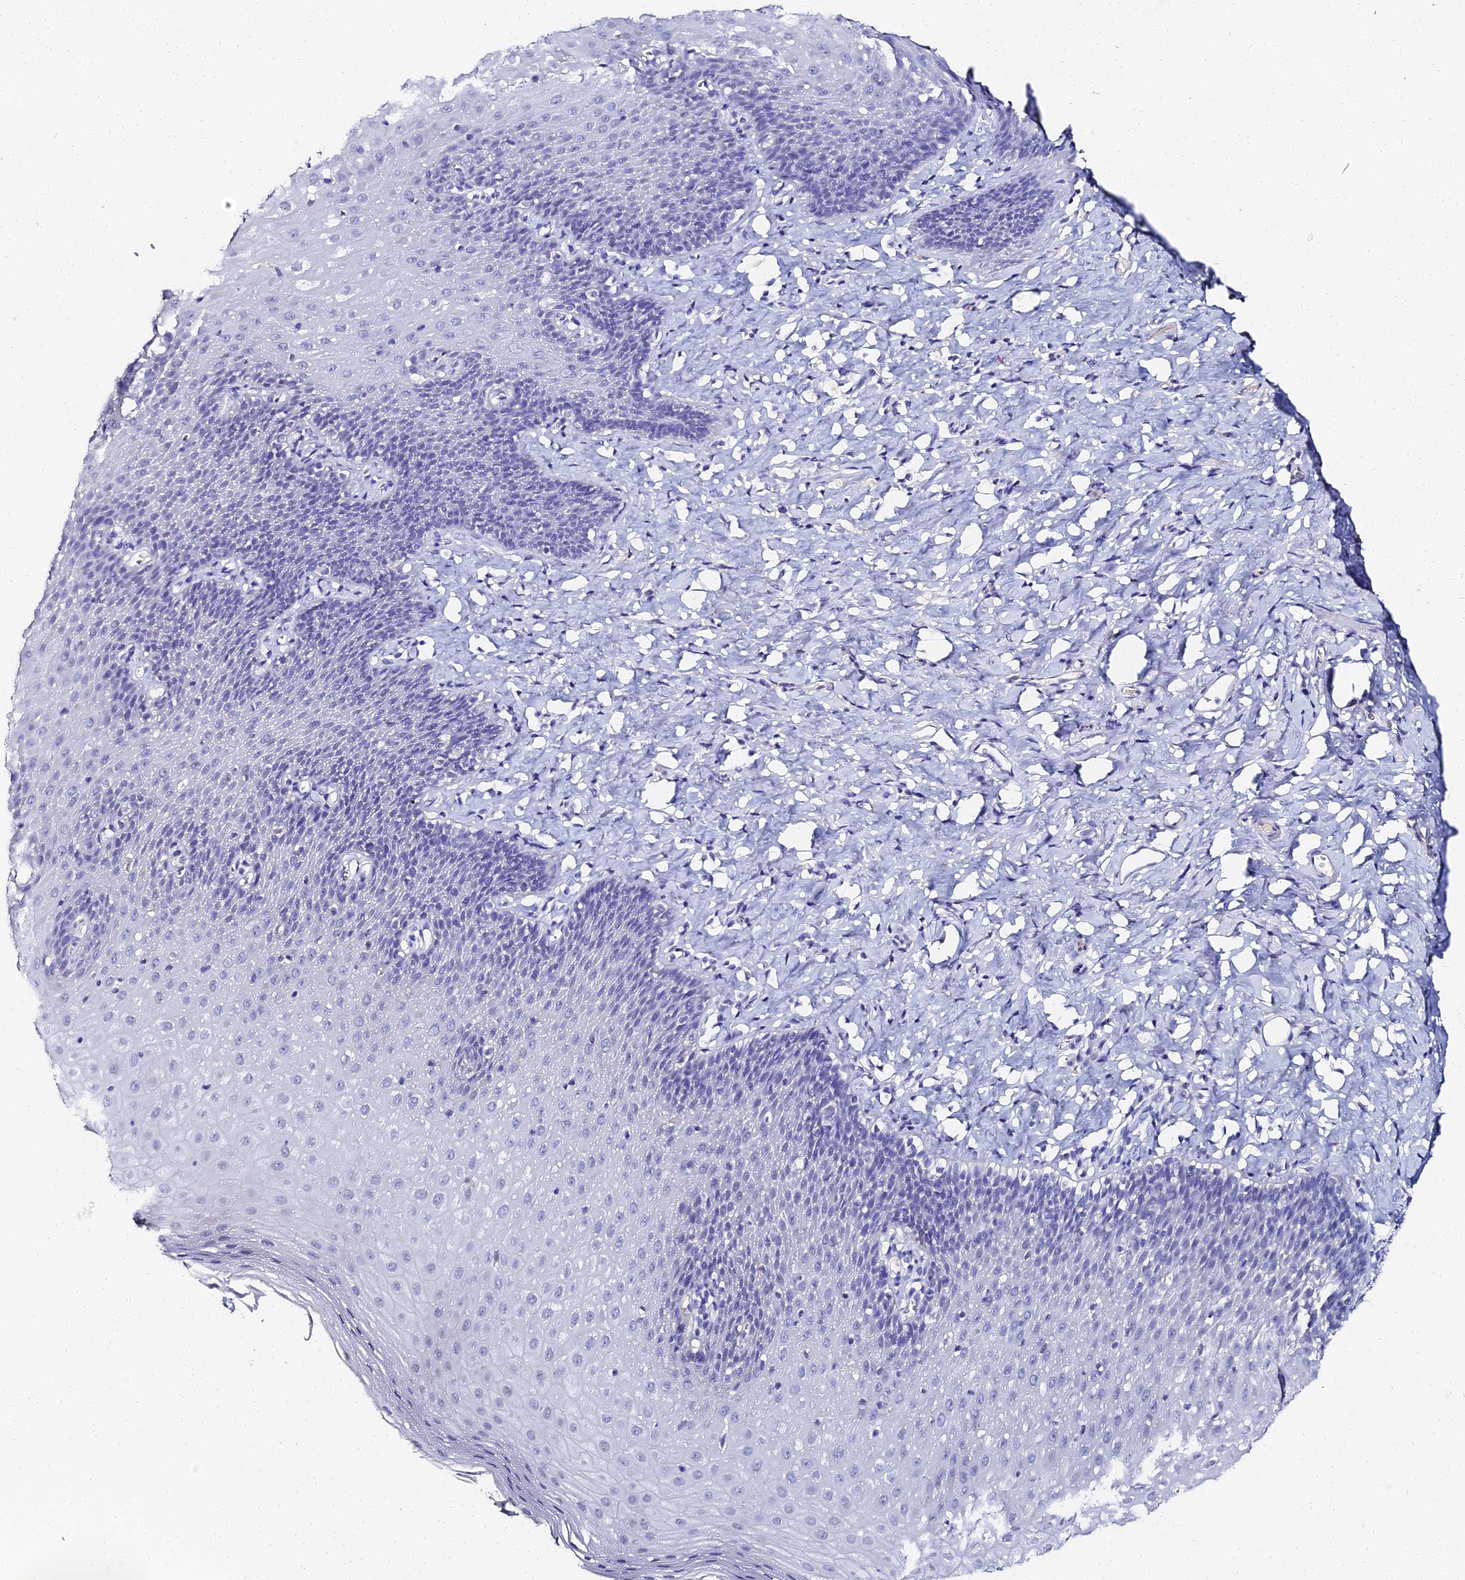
{"staining": {"intensity": "moderate", "quantity": "<25%", "location": "cytoplasmic/membranous"}, "tissue": "esophagus", "cell_type": "Squamous epithelial cells", "image_type": "normal", "snomed": [{"axis": "morphology", "description": "Normal tissue, NOS"}, {"axis": "topography", "description": "Esophagus"}], "caption": "Immunohistochemical staining of unremarkable human esophagus reveals low levels of moderate cytoplasmic/membranous positivity in about <25% of squamous epithelial cells. (DAB (3,3'-diaminobenzidine) IHC, brown staining for protein, blue staining for nuclei).", "gene": "KRT17", "patient": {"sex": "female", "age": 61}}